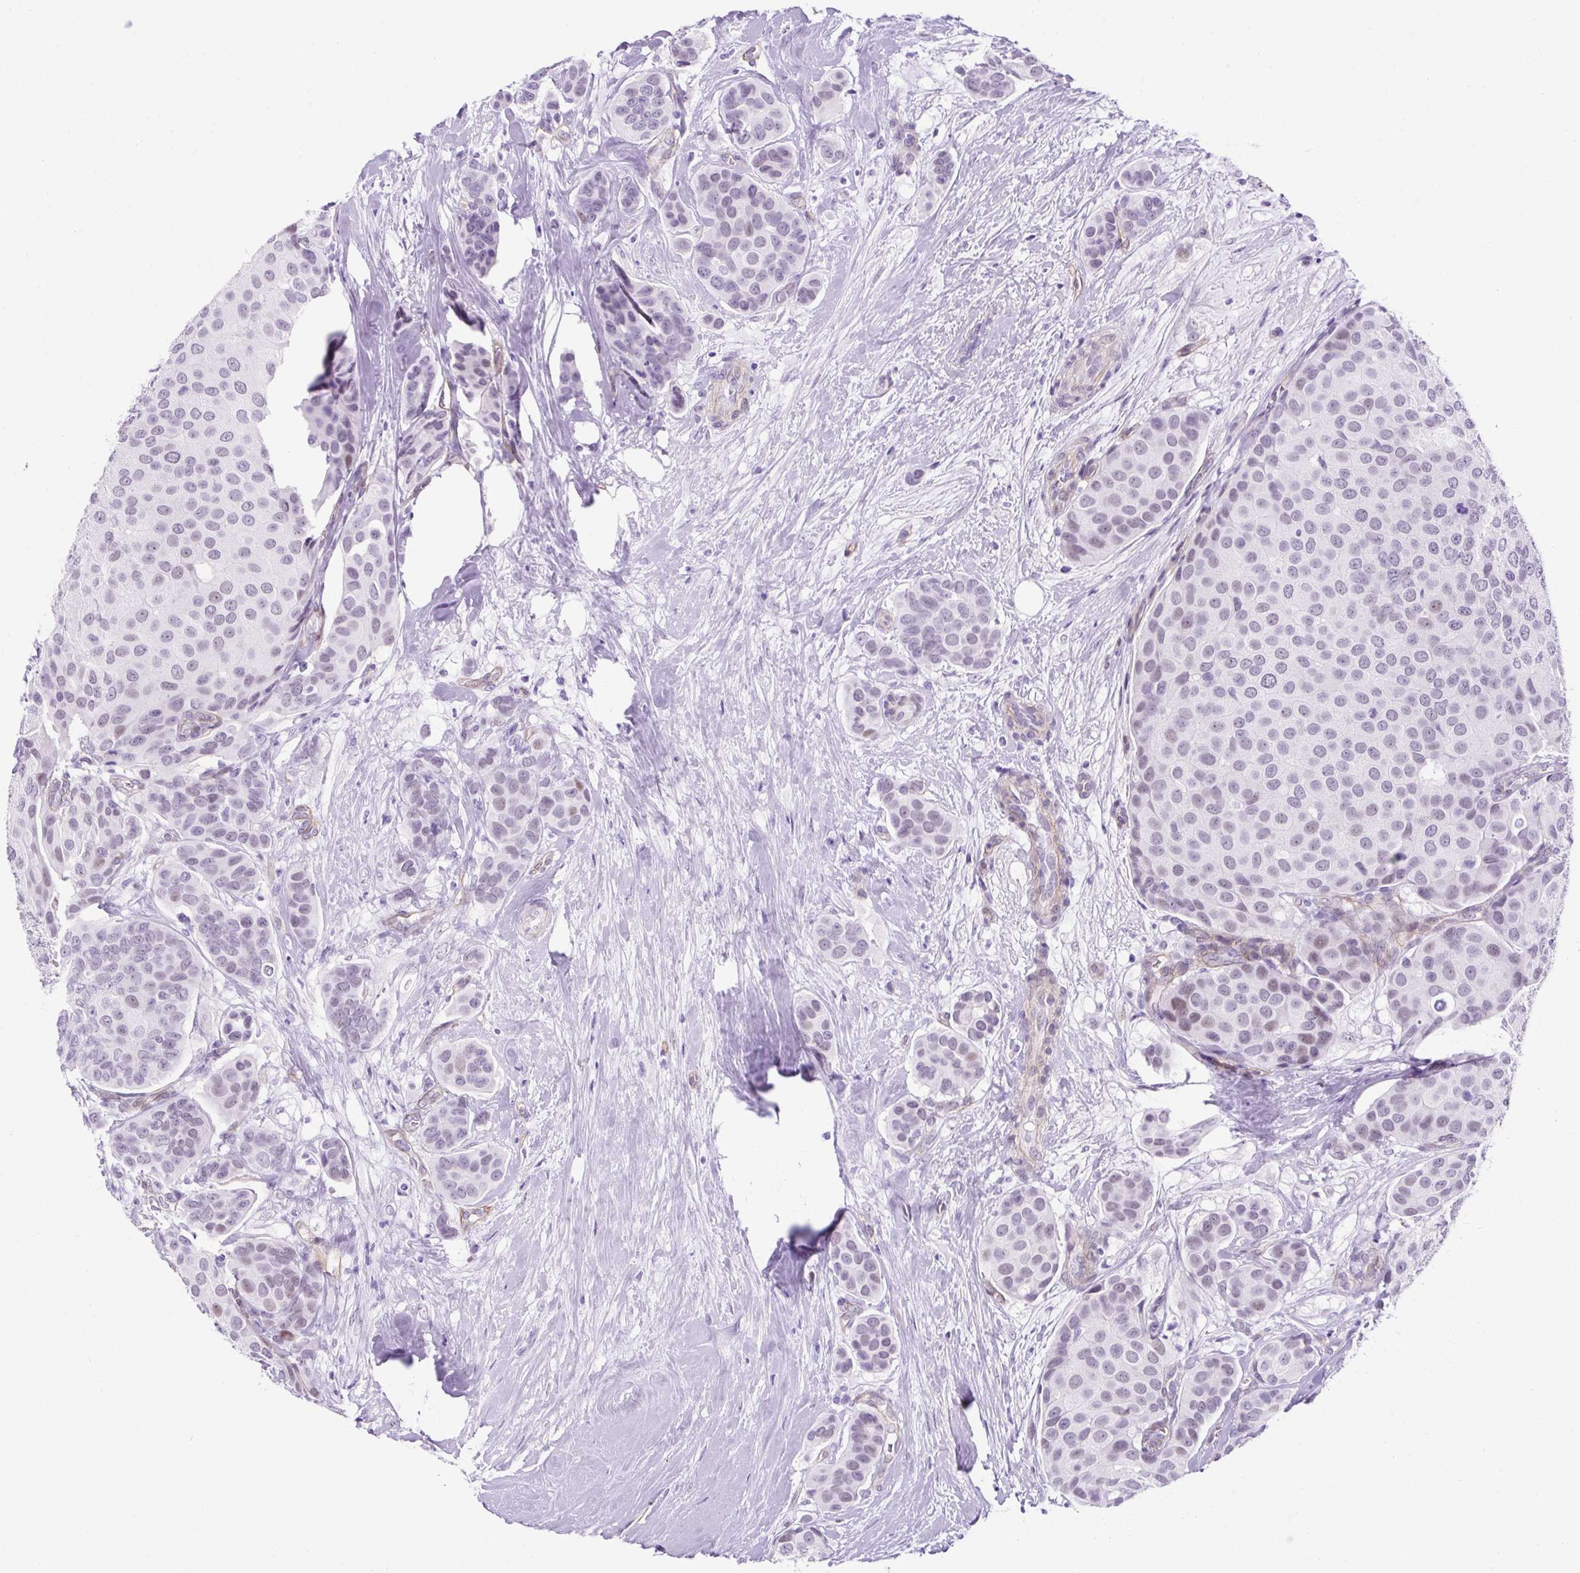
{"staining": {"intensity": "weak", "quantity": "<25%", "location": "nuclear"}, "tissue": "breast cancer", "cell_type": "Tumor cells", "image_type": "cancer", "snomed": [{"axis": "morphology", "description": "Duct carcinoma"}, {"axis": "topography", "description": "Breast"}], "caption": "A photomicrograph of human breast cancer (intraductal carcinoma) is negative for staining in tumor cells. (DAB (3,3'-diaminobenzidine) immunohistochemistry (IHC) visualized using brightfield microscopy, high magnification).", "gene": "KRT12", "patient": {"sex": "female", "age": 70}}